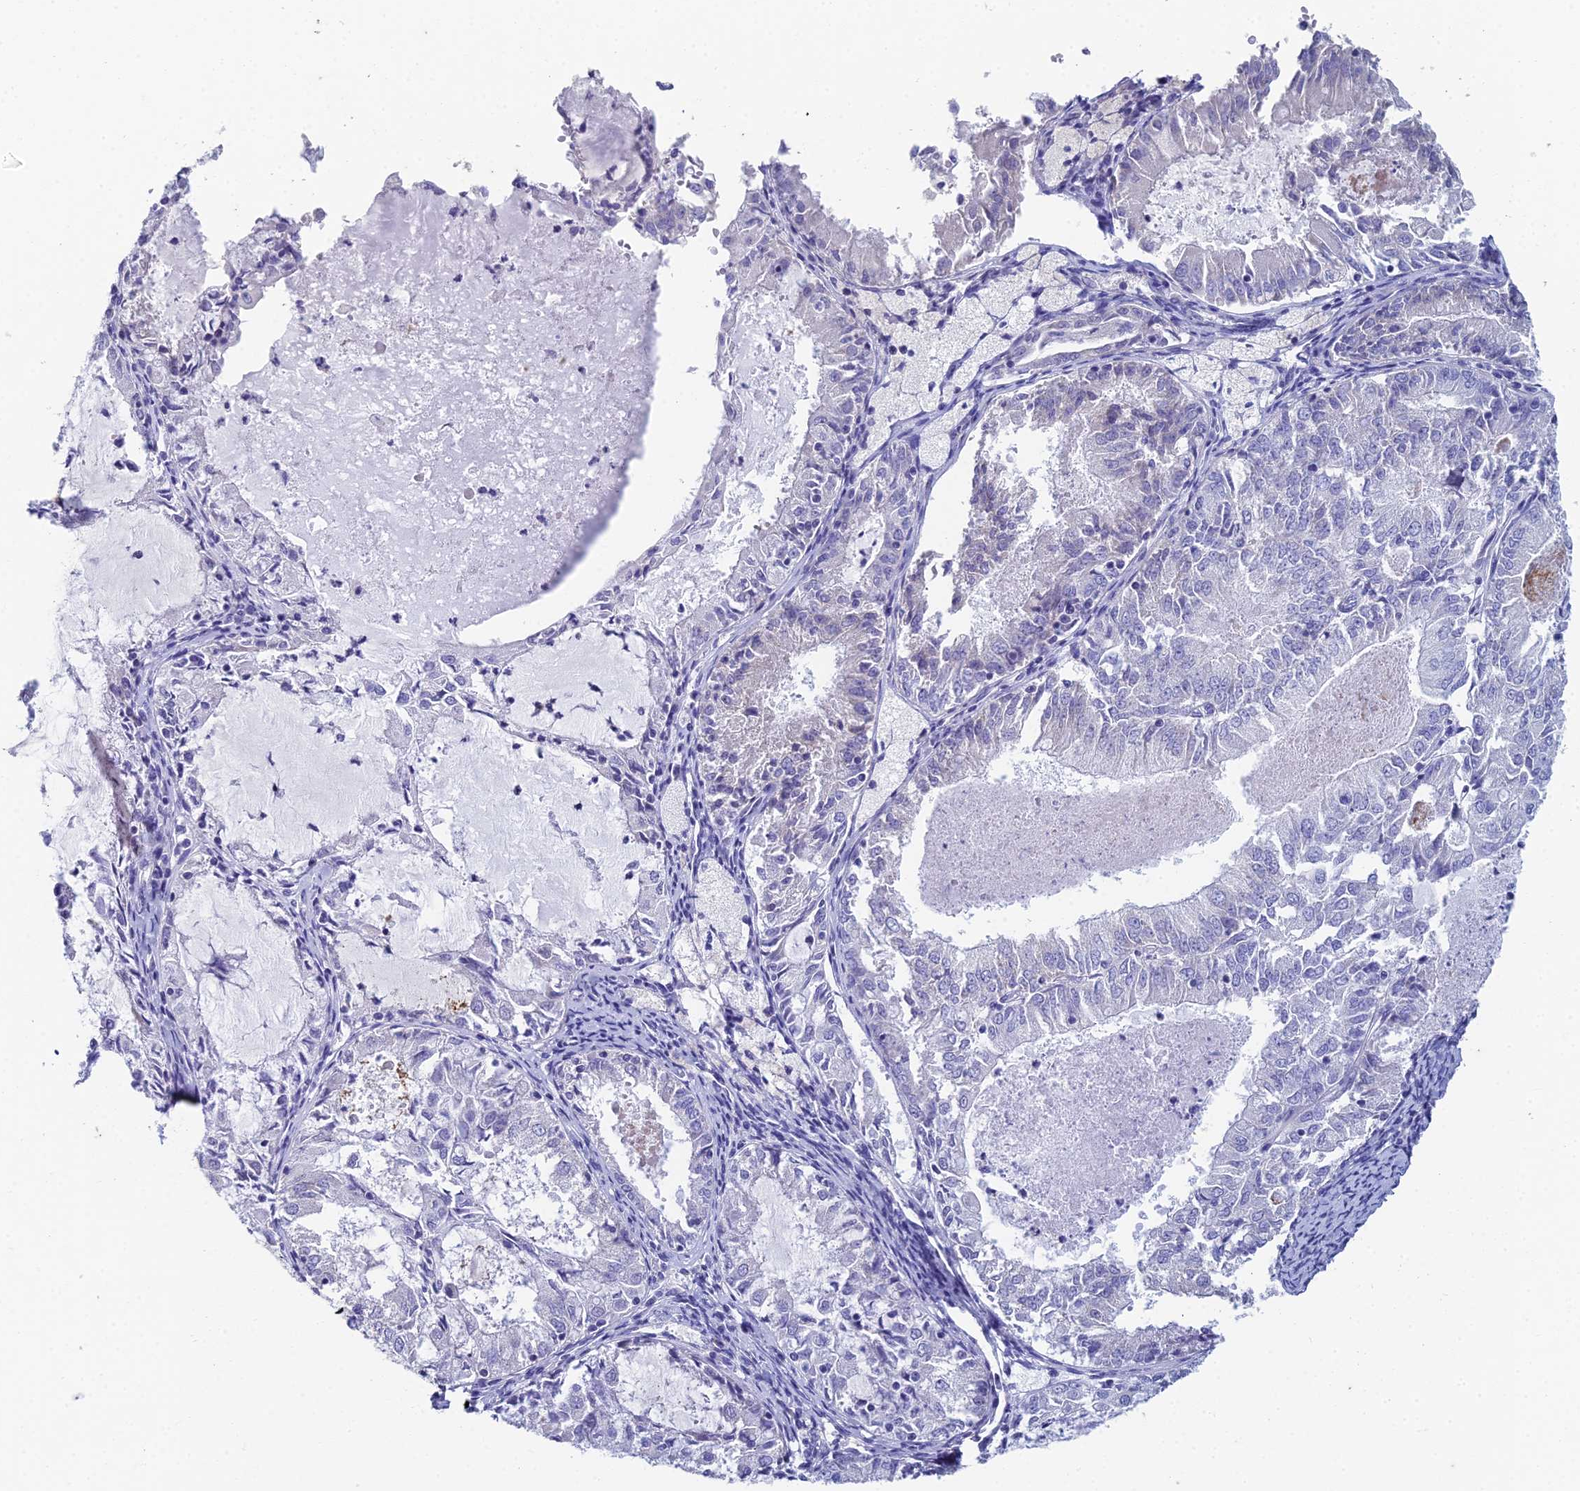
{"staining": {"intensity": "negative", "quantity": "none", "location": "none"}, "tissue": "endometrial cancer", "cell_type": "Tumor cells", "image_type": "cancer", "snomed": [{"axis": "morphology", "description": "Adenocarcinoma, NOS"}, {"axis": "topography", "description": "Endometrium"}], "caption": "Adenocarcinoma (endometrial) was stained to show a protein in brown. There is no significant expression in tumor cells.", "gene": "EEF2KMT", "patient": {"sex": "female", "age": 57}}